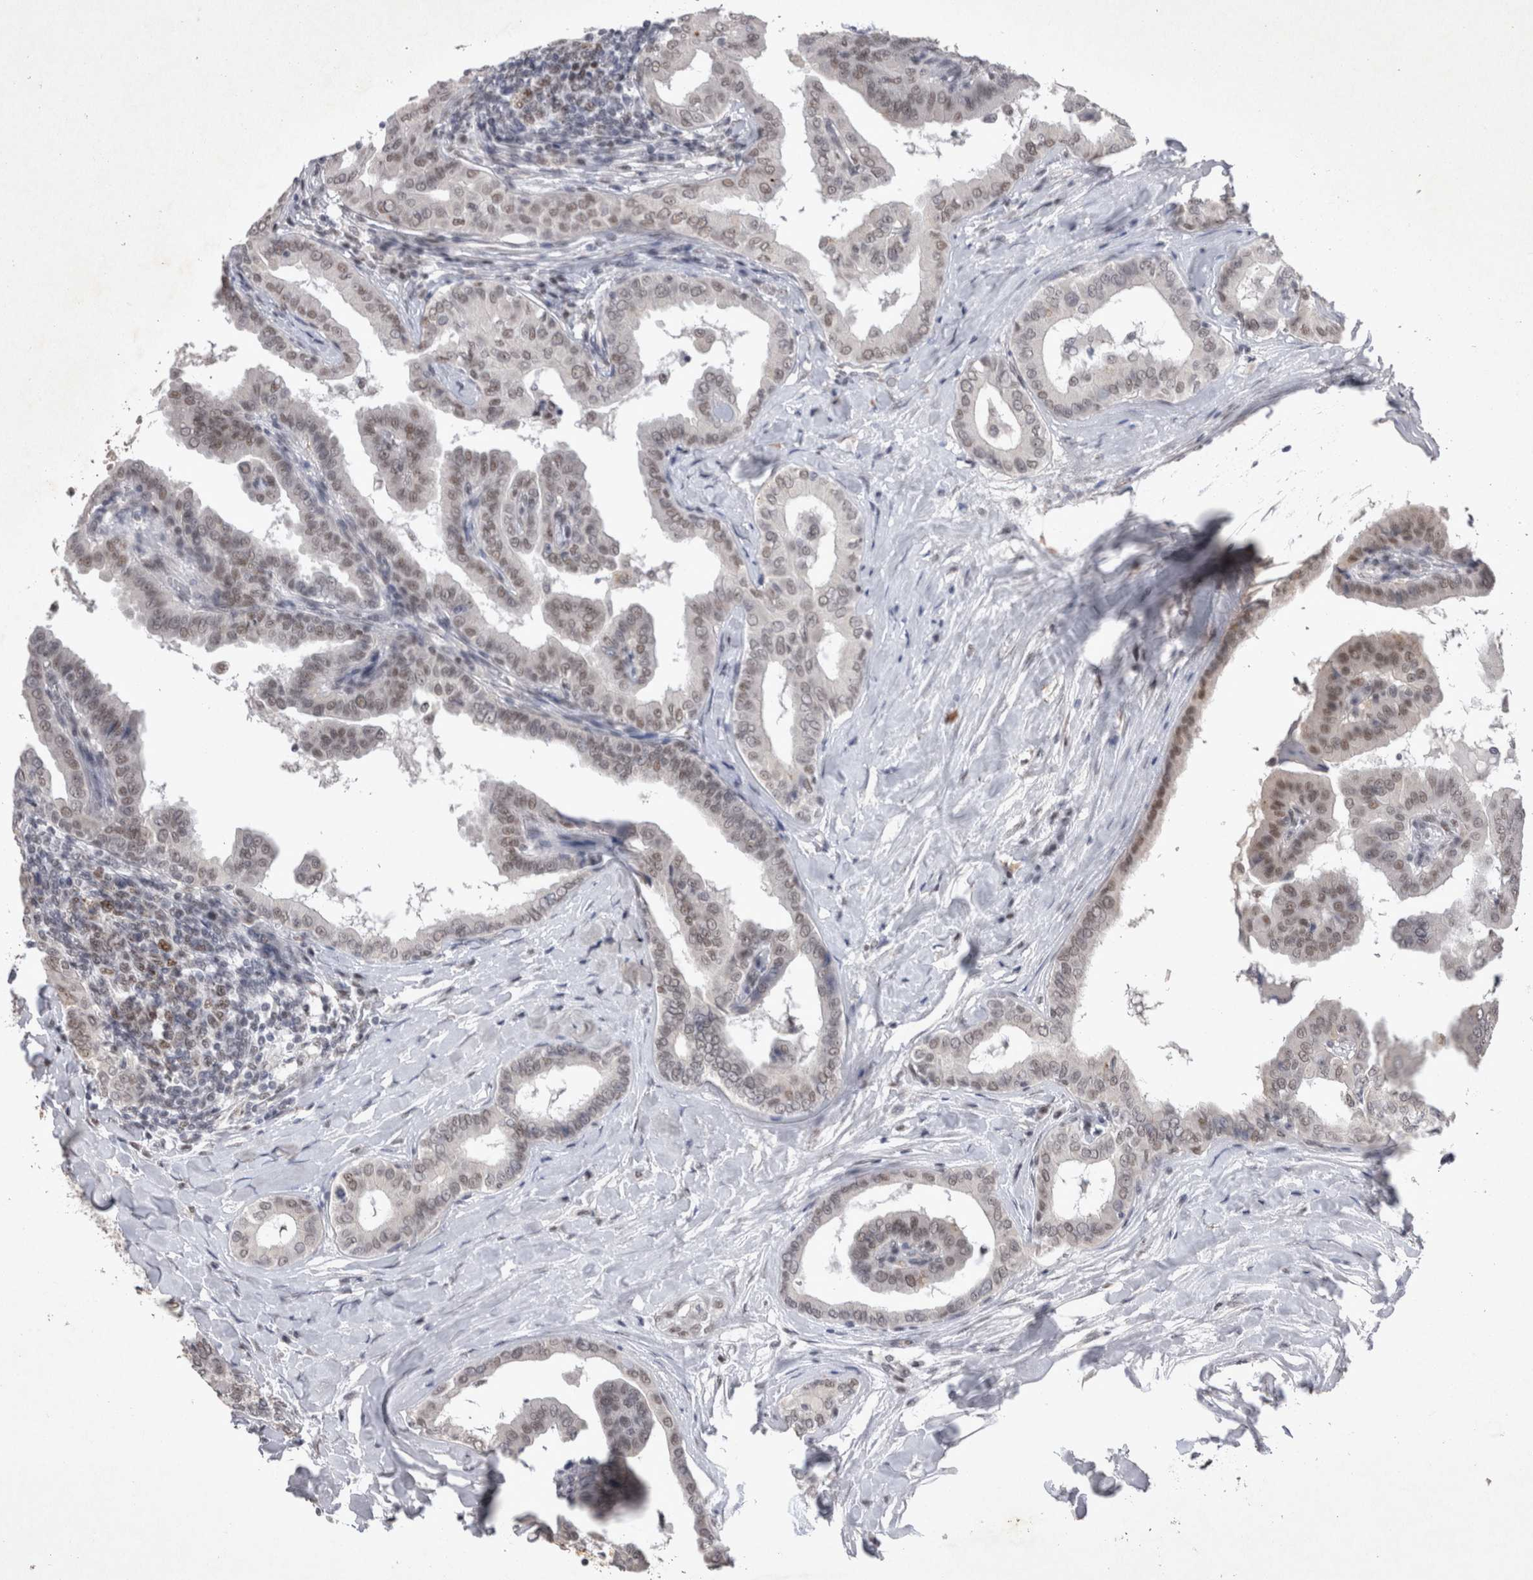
{"staining": {"intensity": "weak", "quantity": ">75%", "location": "nuclear"}, "tissue": "thyroid cancer", "cell_type": "Tumor cells", "image_type": "cancer", "snomed": [{"axis": "morphology", "description": "Papillary adenocarcinoma, NOS"}, {"axis": "topography", "description": "Thyroid gland"}], "caption": "Thyroid cancer tissue displays weak nuclear positivity in approximately >75% of tumor cells, visualized by immunohistochemistry.", "gene": "RBM6", "patient": {"sex": "male", "age": 33}}